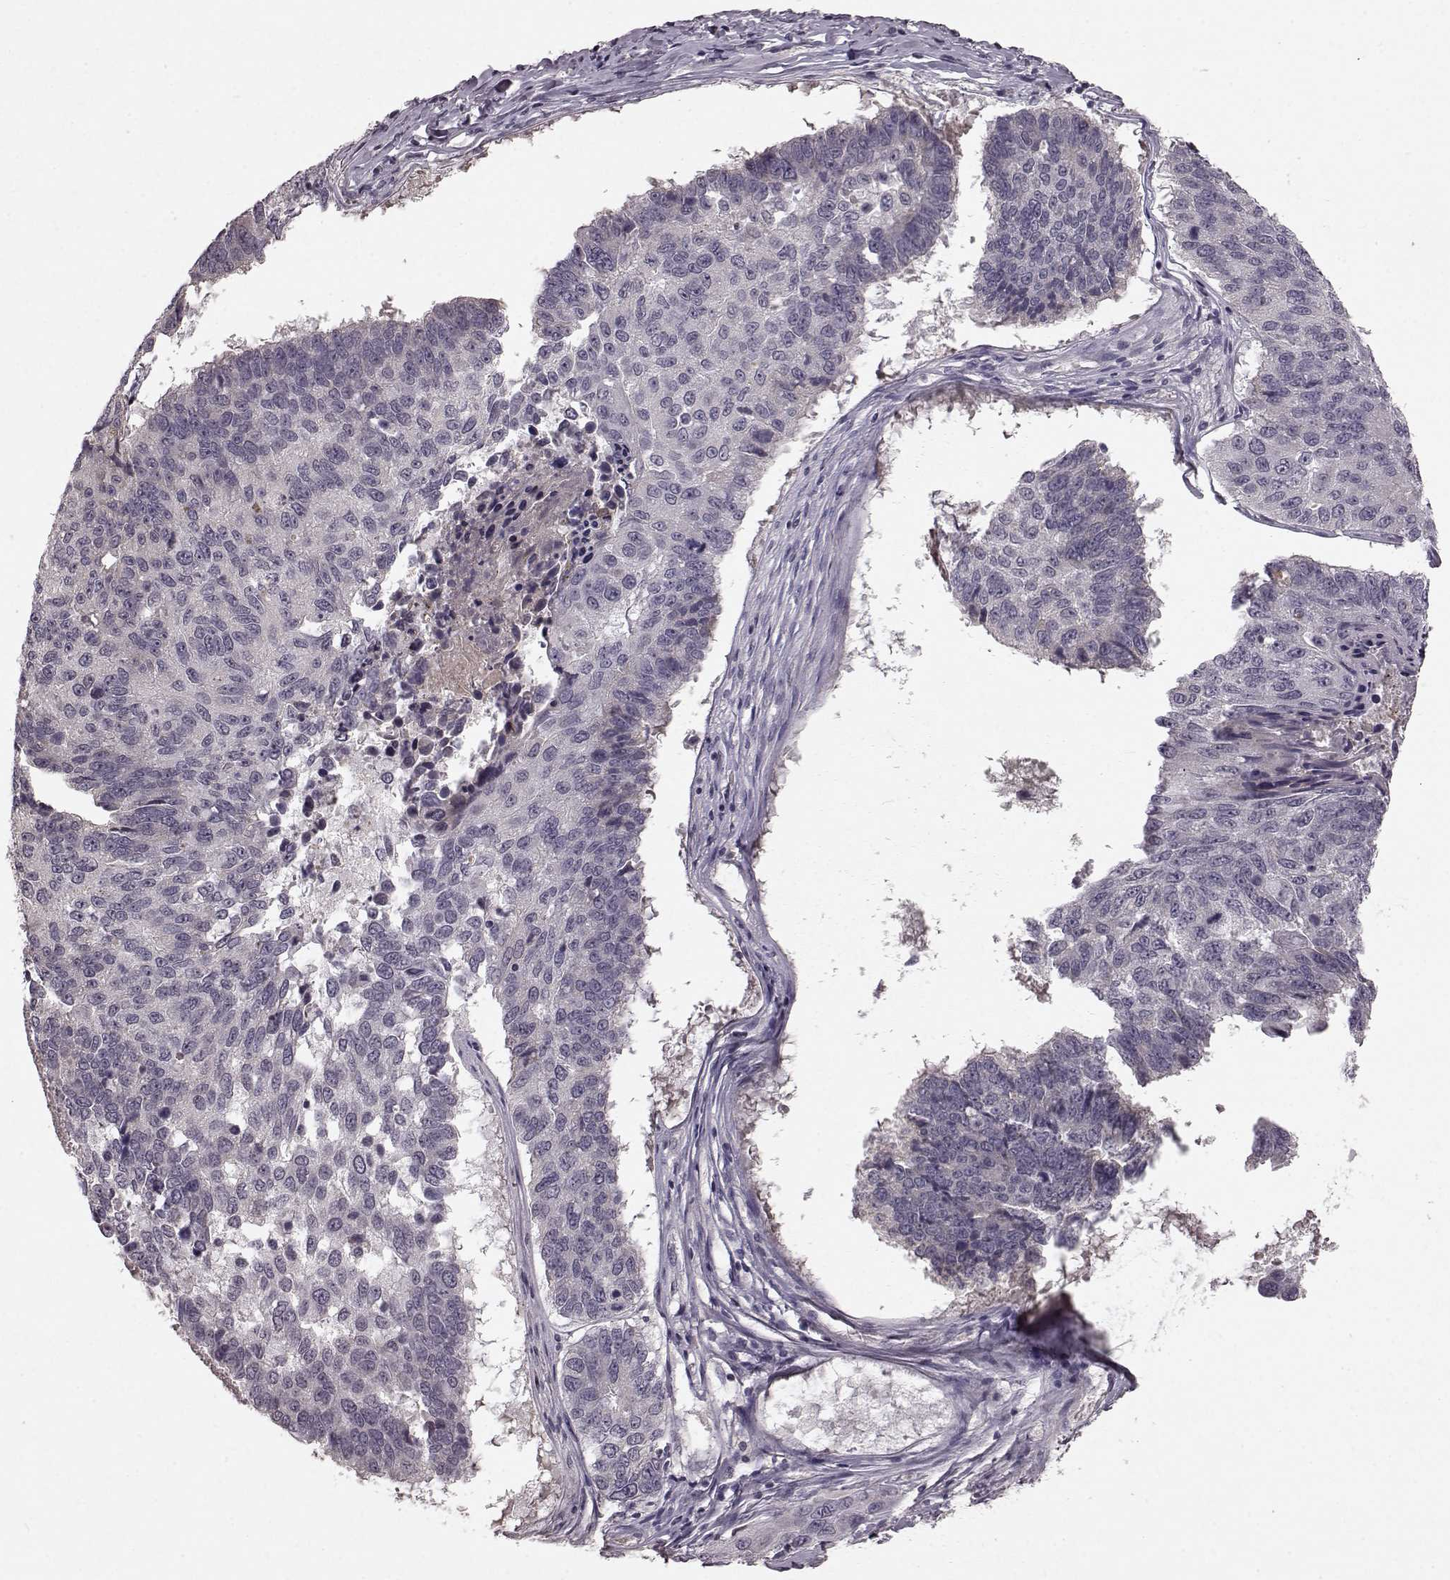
{"staining": {"intensity": "negative", "quantity": "none", "location": "none"}, "tissue": "lung cancer", "cell_type": "Tumor cells", "image_type": "cancer", "snomed": [{"axis": "morphology", "description": "Squamous cell carcinoma, NOS"}, {"axis": "topography", "description": "Lung"}], "caption": "Immunohistochemistry (IHC) of human lung cancer (squamous cell carcinoma) exhibits no staining in tumor cells. (DAB immunohistochemistry (IHC) visualized using brightfield microscopy, high magnification).", "gene": "SLC22A18", "patient": {"sex": "male", "age": 73}}